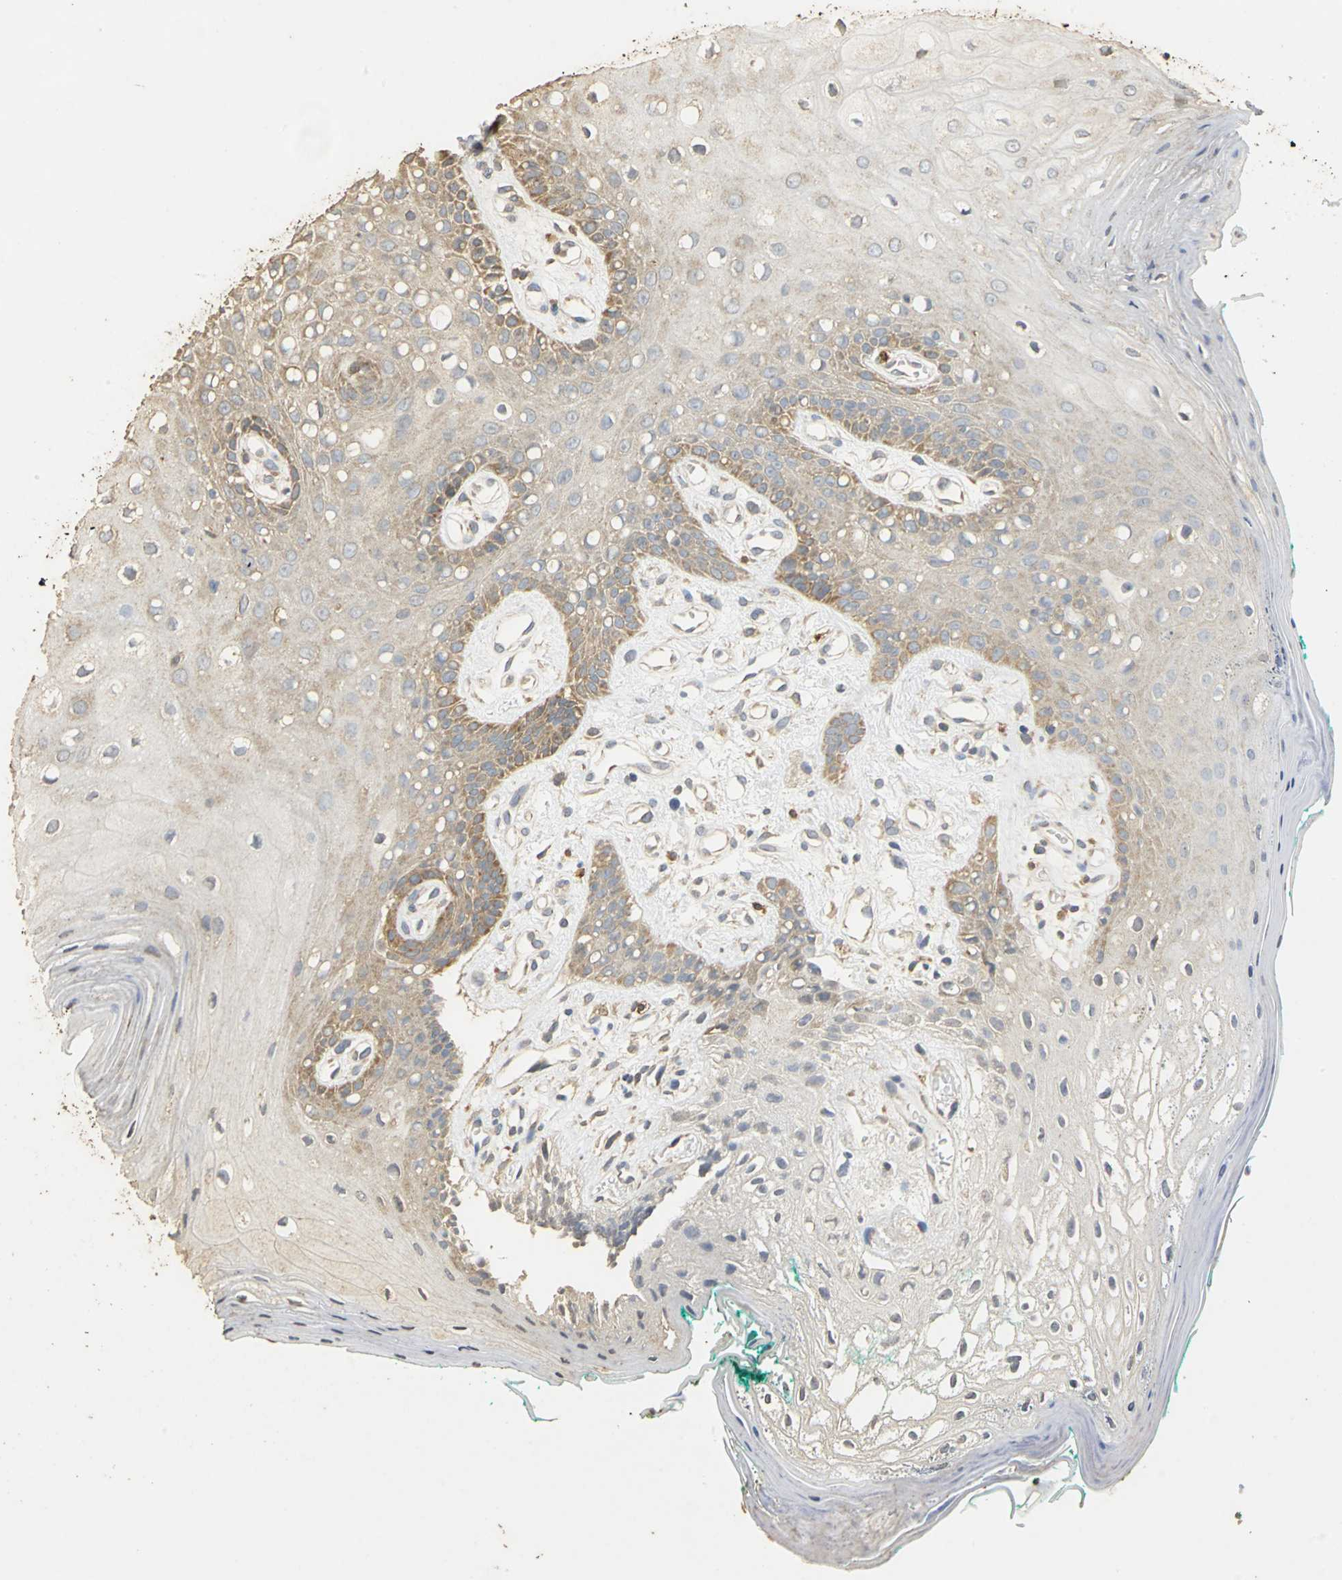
{"staining": {"intensity": "weak", "quantity": "25%-75%", "location": "cytoplasmic/membranous"}, "tissue": "oral mucosa", "cell_type": "Squamous epithelial cells", "image_type": "normal", "snomed": [{"axis": "morphology", "description": "Normal tissue, NOS"}, {"axis": "morphology", "description": "Squamous cell carcinoma, NOS"}, {"axis": "topography", "description": "Skeletal muscle"}, {"axis": "topography", "description": "Oral tissue"}, {"axis": "topography", "description": "Head-Neck"}], "caption": "A photomicrograph of oral mucosa stained for a protein demonstrates weak cytoplasmic/membranous brown staining in squamous epithelial cells.", "gene": "ACSL4", "patient": {"sex": "female", "age": 84}}